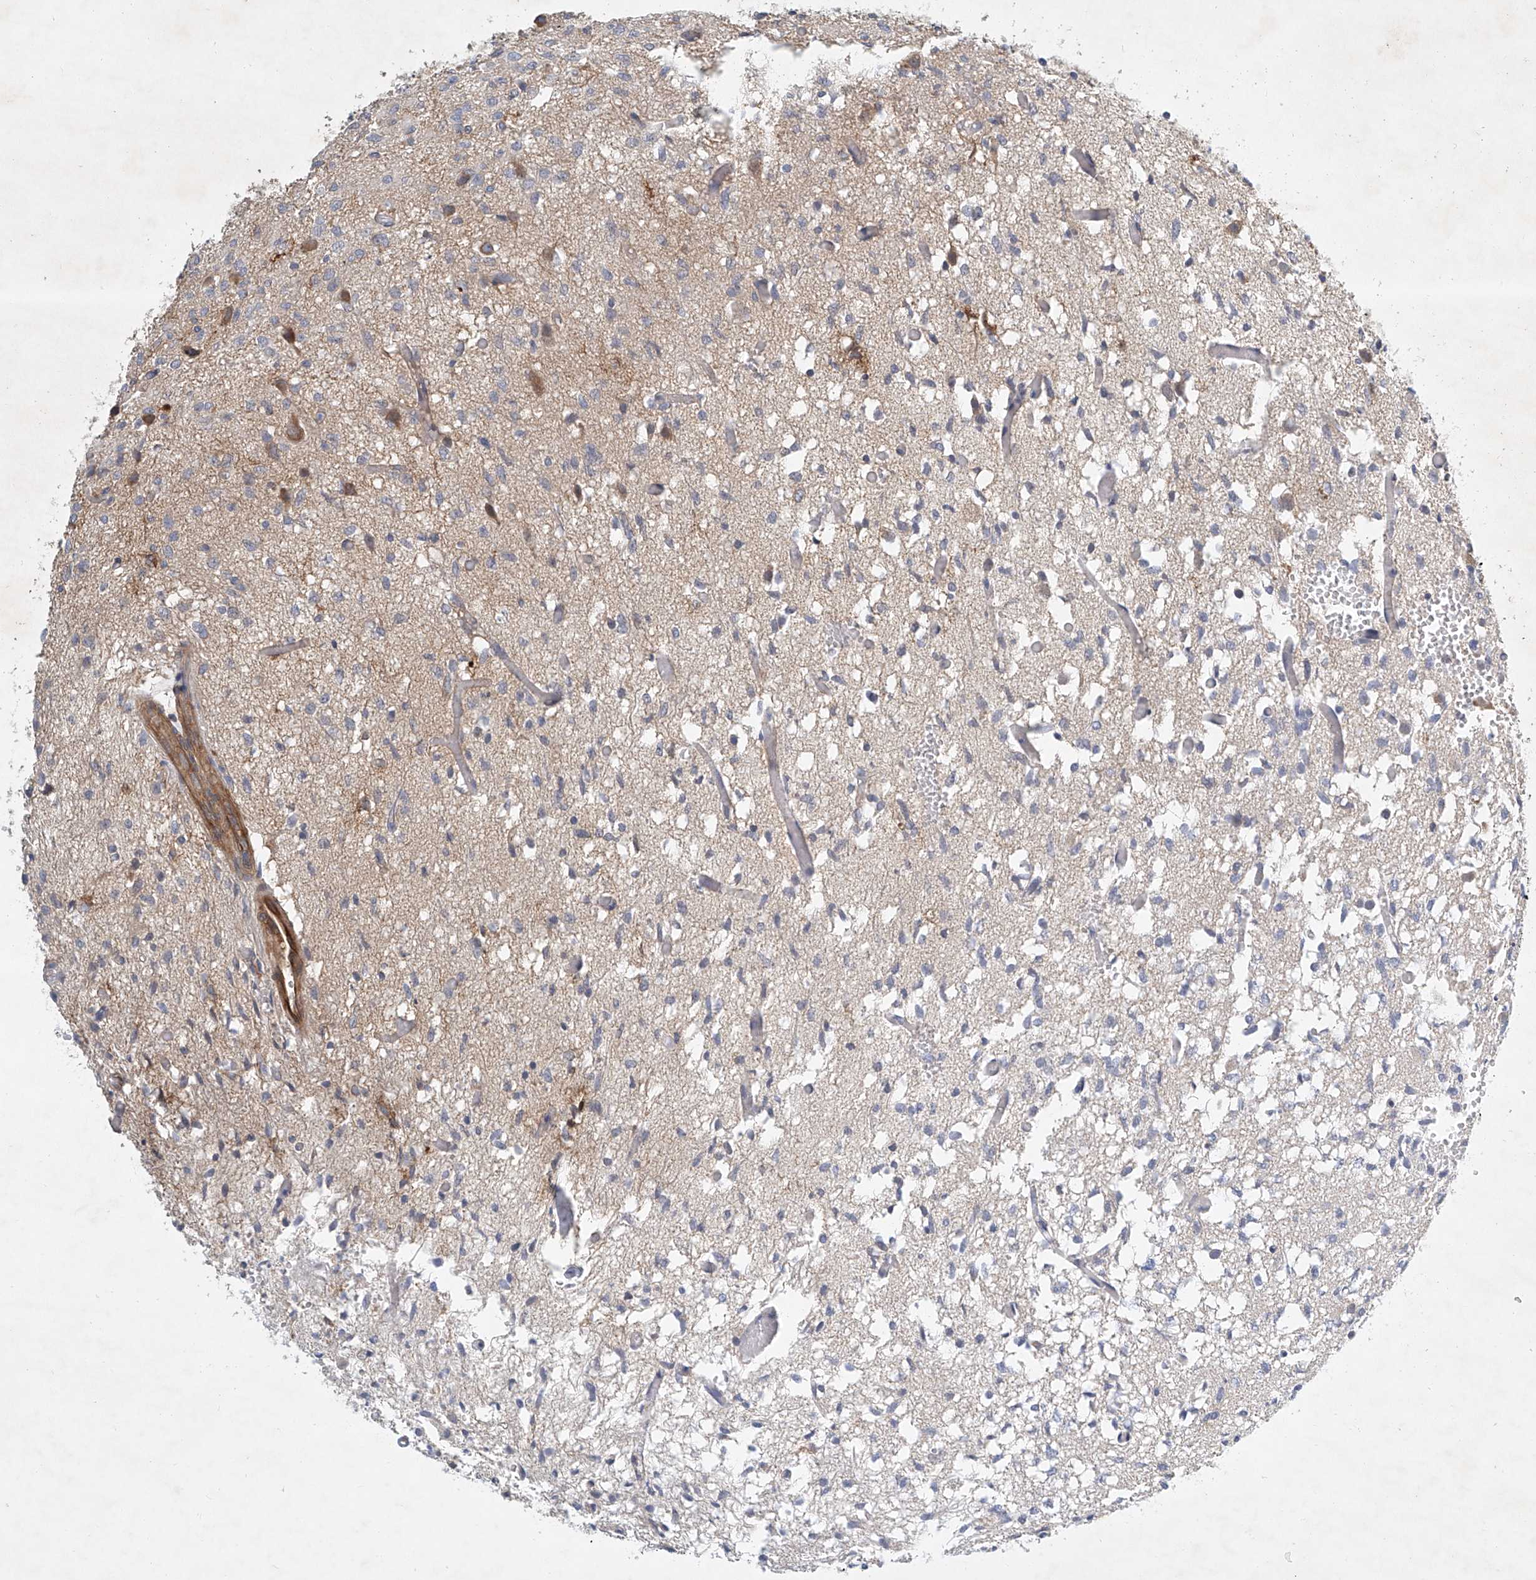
{"staining": {"intensity": "moderate", "quantity": "<25%", "location": "cytoplasmic/membranous"}, "tissue": "glioma", "cell_type": "Tumor cells", "image_type": "cancer", "snomed": [{"axis": "morphology", "description": "Glioma, malignant, High grade"}, {"axis": "topography", "description": "Brain"}], "caption": "Brown immunohistochemical staining in human glioma displays moderate cytoplasmic/membranous positivity in about <25% of tumor cells.", "gene": "CARMIL1", "patient": {"sex": "female", "age": 59}}